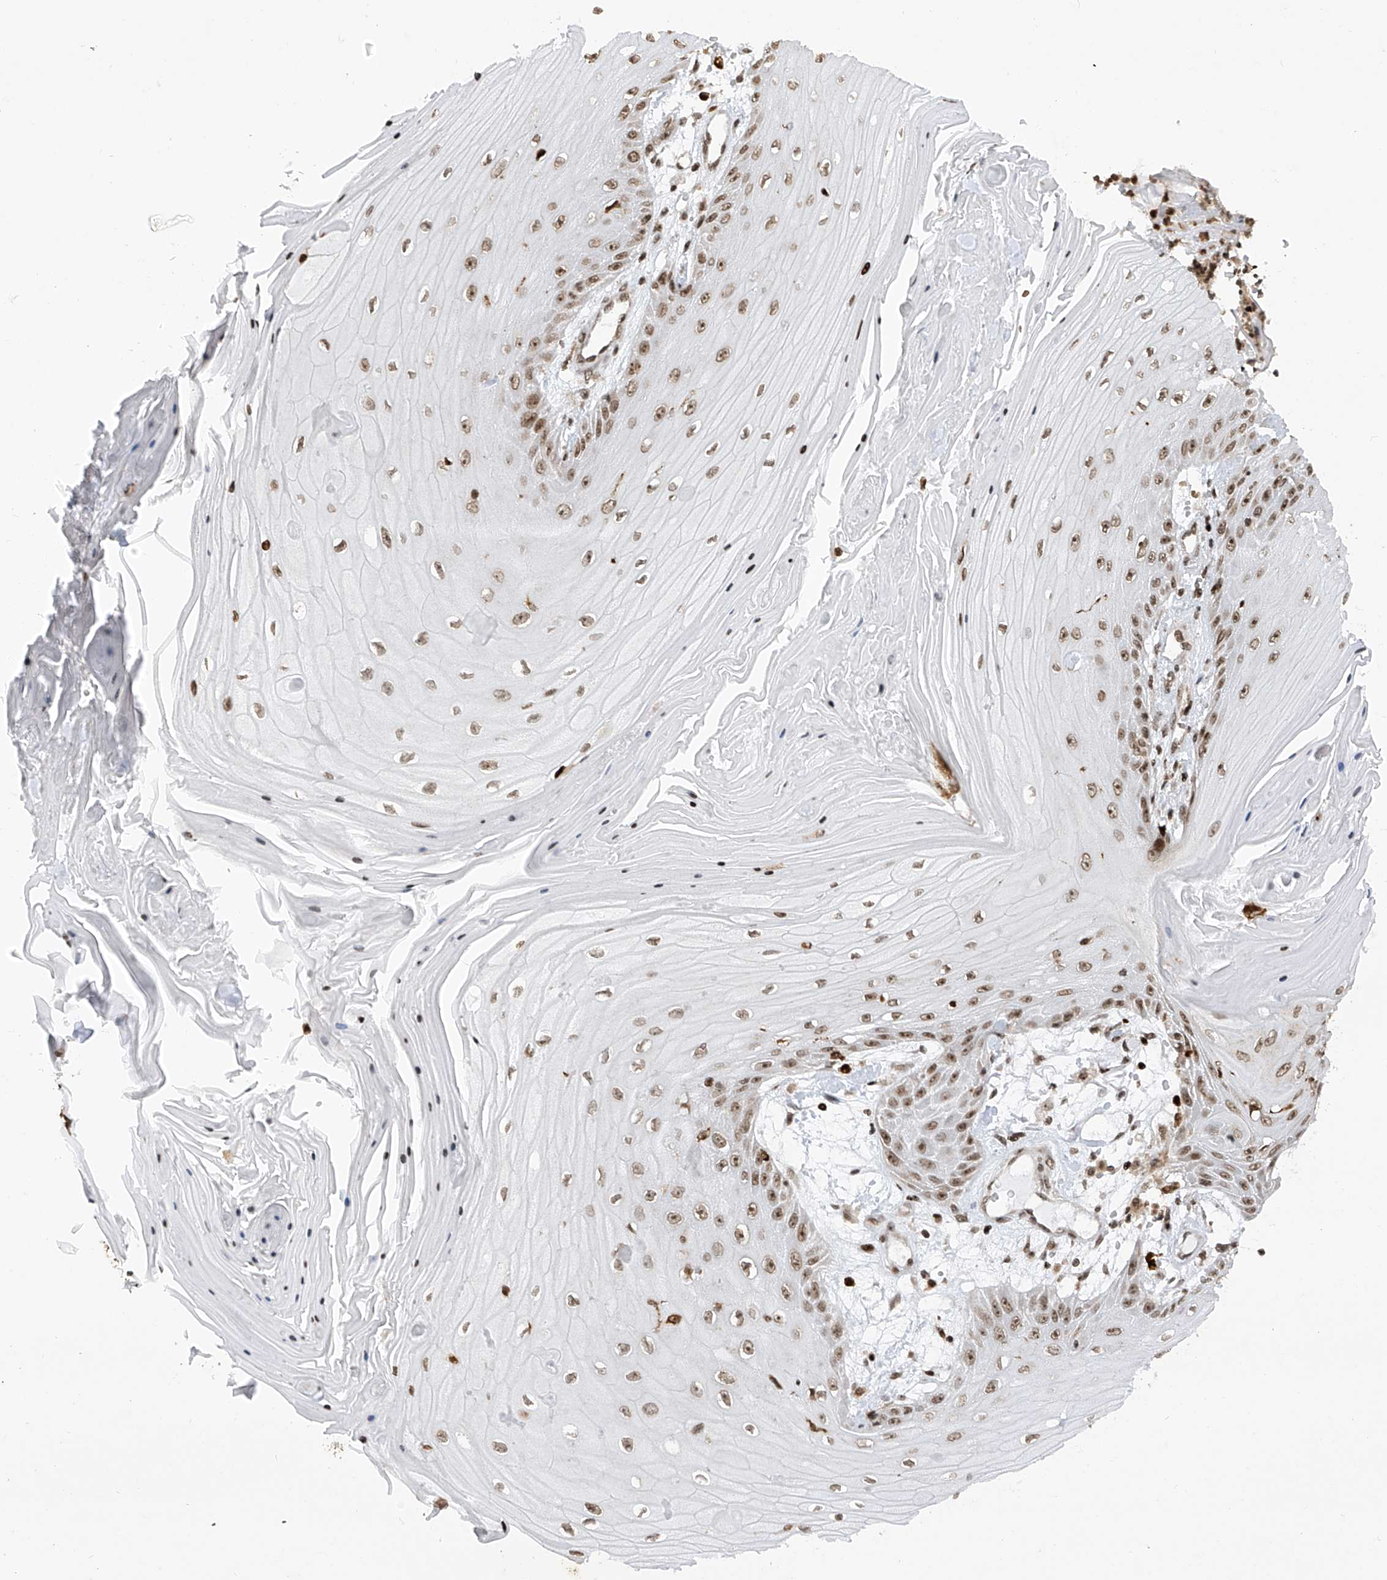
{"staining": {"intensity": "moderate", "quantity": ">75%", "location": "nuclear"}, "tissue": "skin cancer", "cell_type": "Tumor cells", "image_type": "cancer", "snomed": [{"axis": "morphology", "description": "Squamous cell carcinoma, NOS"}, {"axis": "topography", "description": "Skin"}], "caption": "Skin squamous cell carcinoma stained with DAB immunohistochemistry exhibits medium levels of moderate nuclear positivity in about >75% of tumor cells.", "gene": "PAK1IP1", "patient": {"sex": "male", "age": 74}}